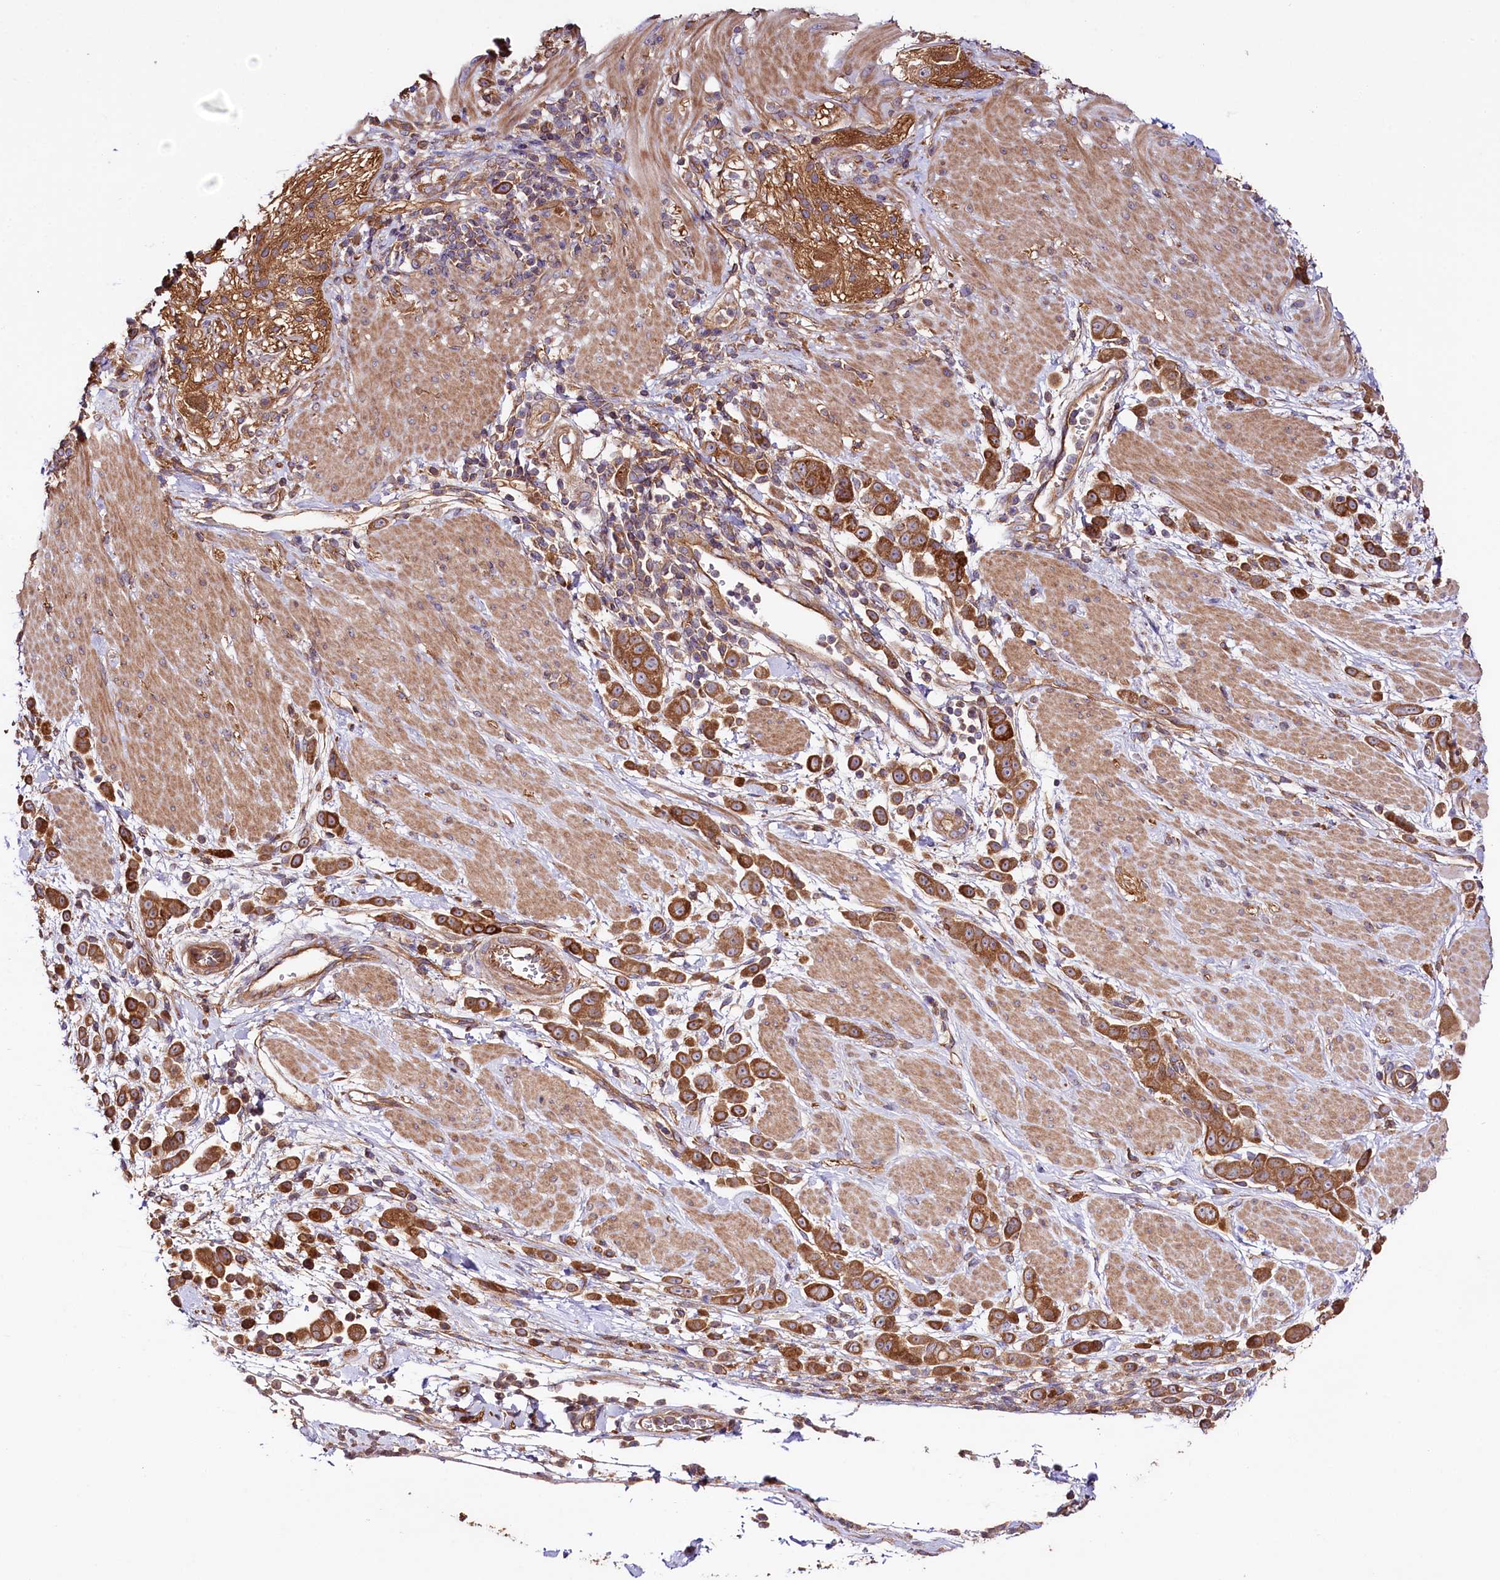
{"staining": {"intensity": "moderate", "quantity": ">75%", "location": "cytoplasmic/membranous"}, "tissue": "pancreatic cancer", "cell_type": "Tumor cells", "image_type": "cancer", "snomed": [{"axis": "morphology", "description": "Normal tissue, NOS"}, {"axis": "morphology", "description": "Adenocarcinoma, NOS"}, {"axis": "topography", "description": "Pancreas"}], "caption": "Immunohistochemistry image of pancreatic cancer stained for a protein (brown), which reveals medium levels of moderate cytoplasmic/membranous expression in approximately >75% of tumor cells.", "gene": "CEP295", "patient": {"sex": "female", "age": 64}}